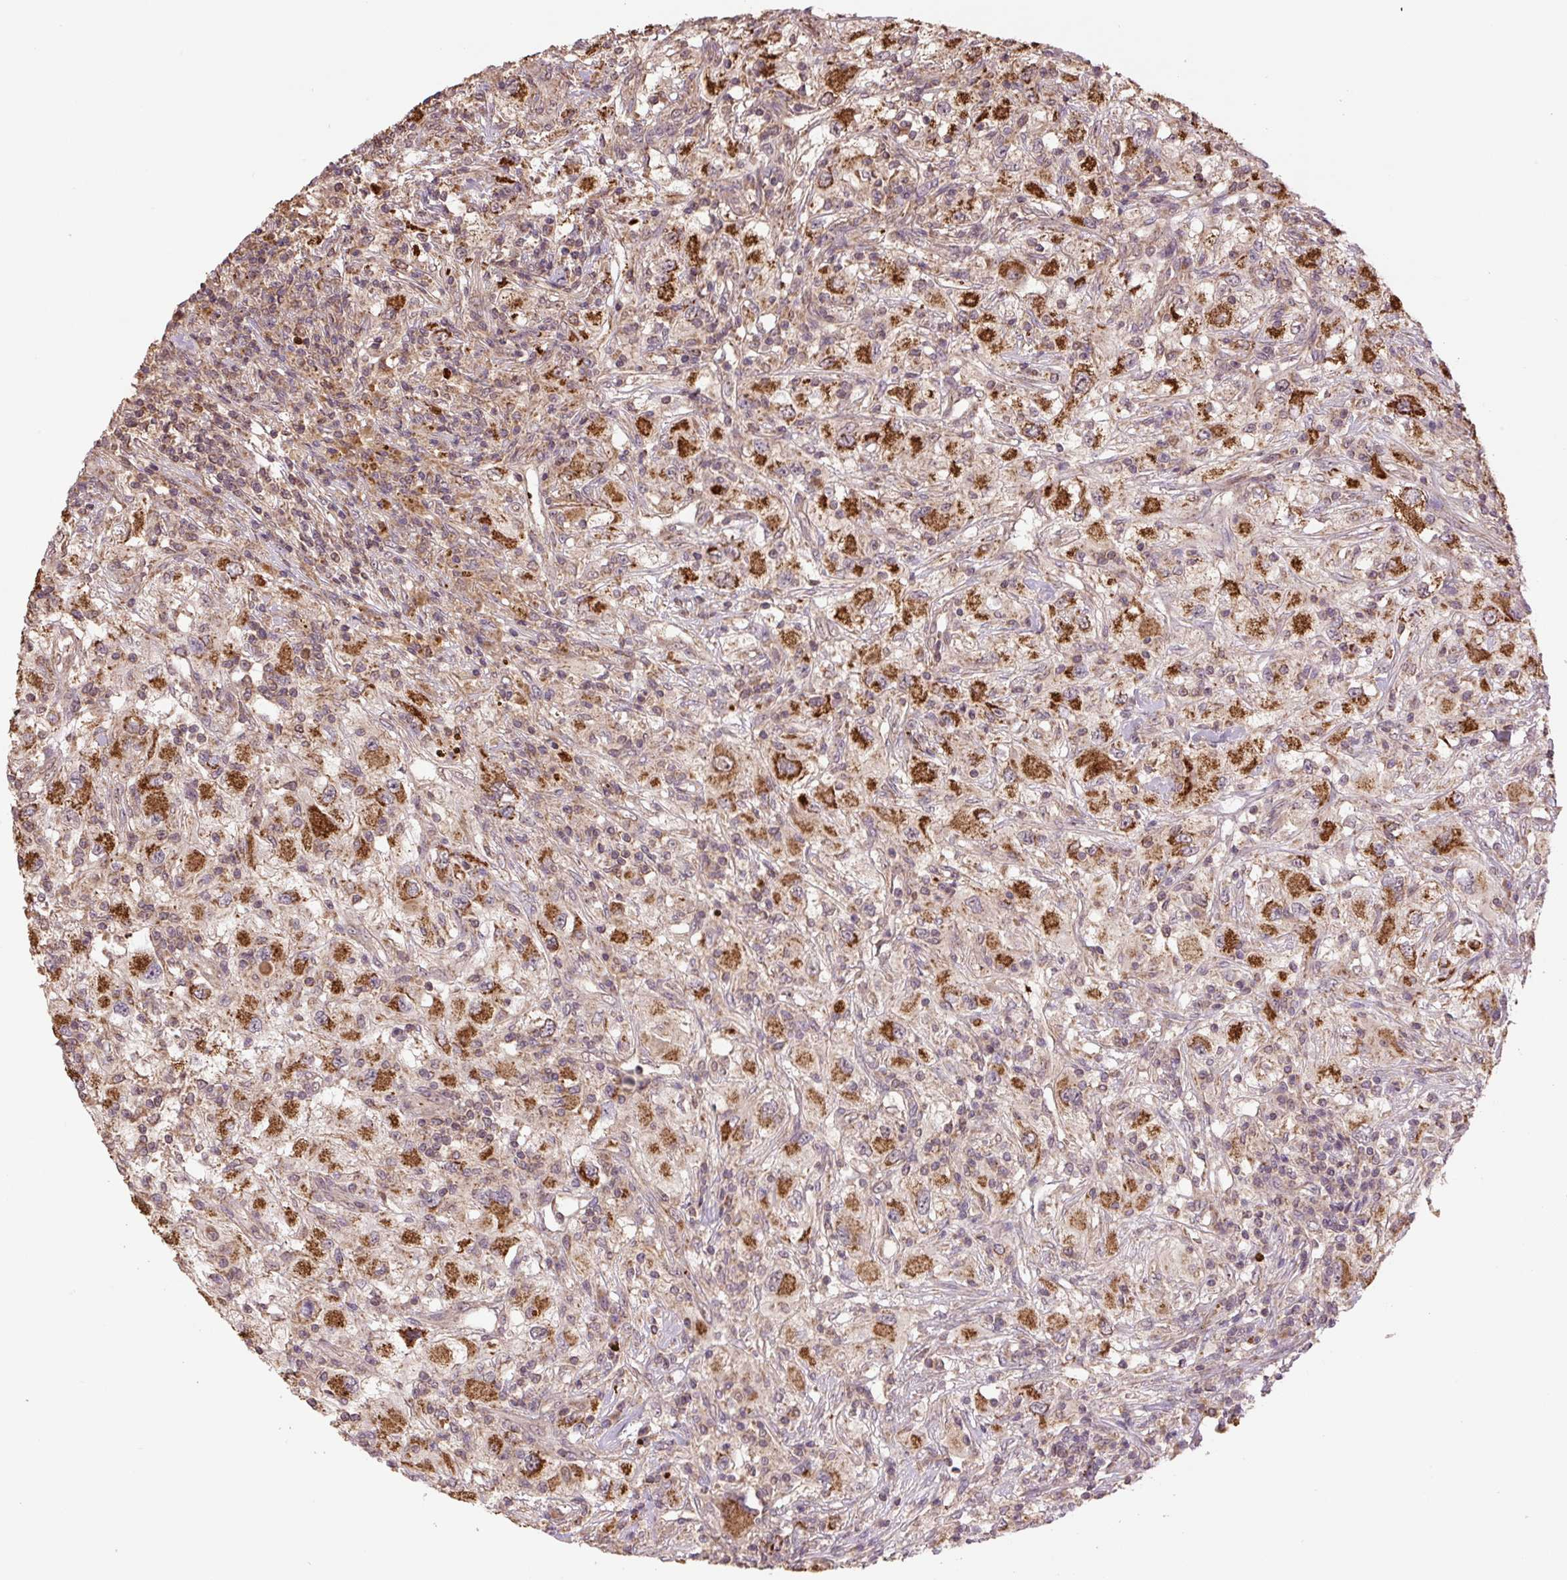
{"staining": {"intensity": "strong", "quantity": ">75%", "location": "cytoplasmic/membranous"}, "tissue": "renal cancer", "cell_type": "Tumor cells", "image_type": "cancer", "snomed": [{"axis": "morphology", "description": "Adenocarcinoma, NOS"}, {"axis": "topography", "description": "Kidney"}], "caption": "Protein expression analysis of renal cancer reveals strong cytoplasmic/membranous staining in approximately >75% of tumor cells.", "gene": "TMEM160", "patient": {"sex": "female", "age": 67}}